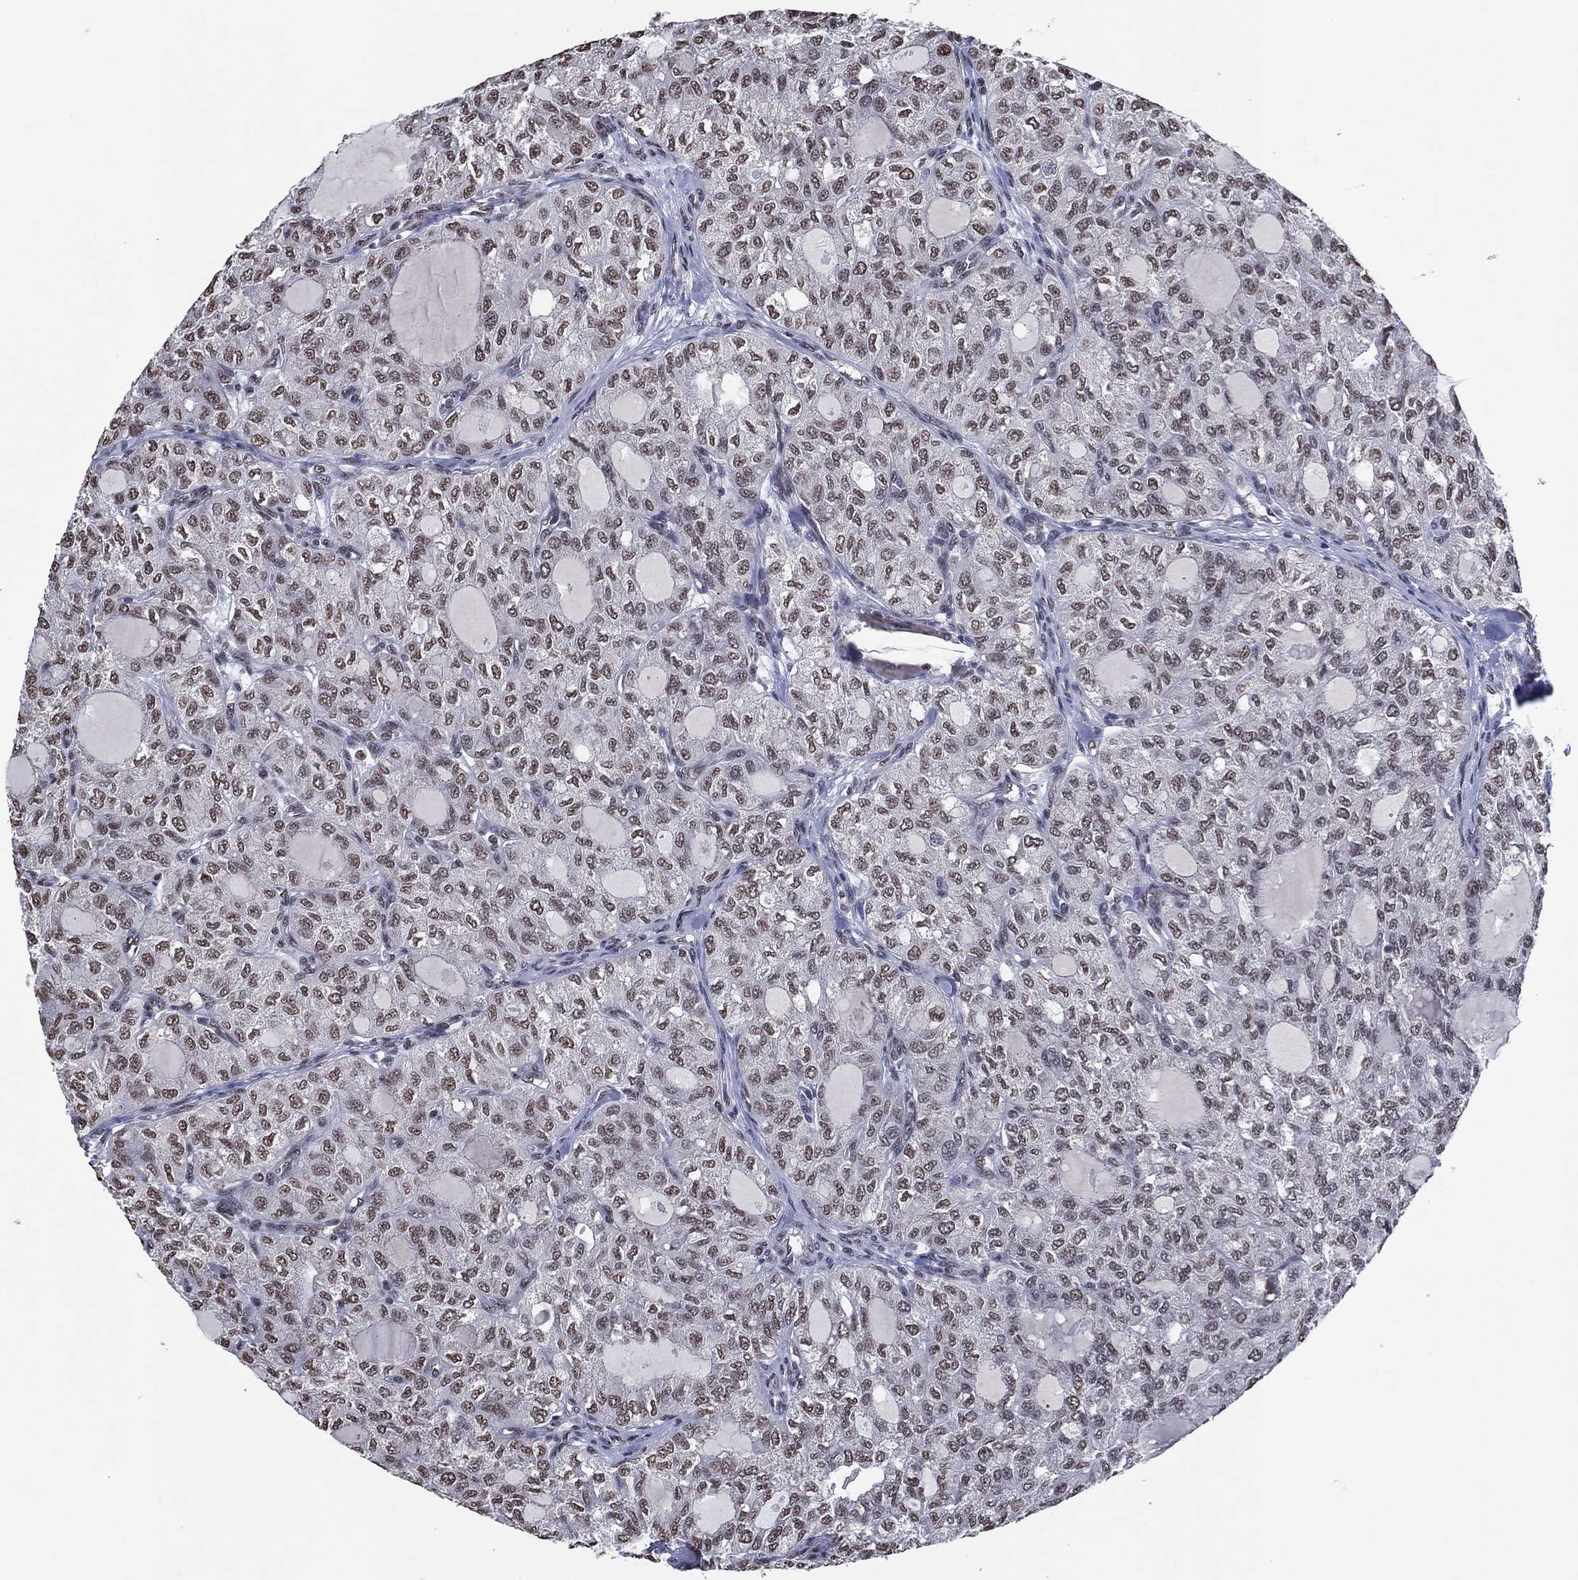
{"staining": {"intensity": "weak", "quantity": "25%-75%", "location": "nuclear"}, "tissue": "thyroid cancer", "cell_type": "Tumor cells", "image_type": "cancer", "snomed": [{"axis": "morphology", "description": "Follicular adenoma carcinoma, NOS"}, {"axis": "topography", "description": "Thyroid gland"}], "caption": "This is an image of IHC staining of thyroid cancer, which shows weak staining in the nuclear of tumor cells.", "gene": "ZBTB42", "patient": {"sex": "male", "age": 75}}